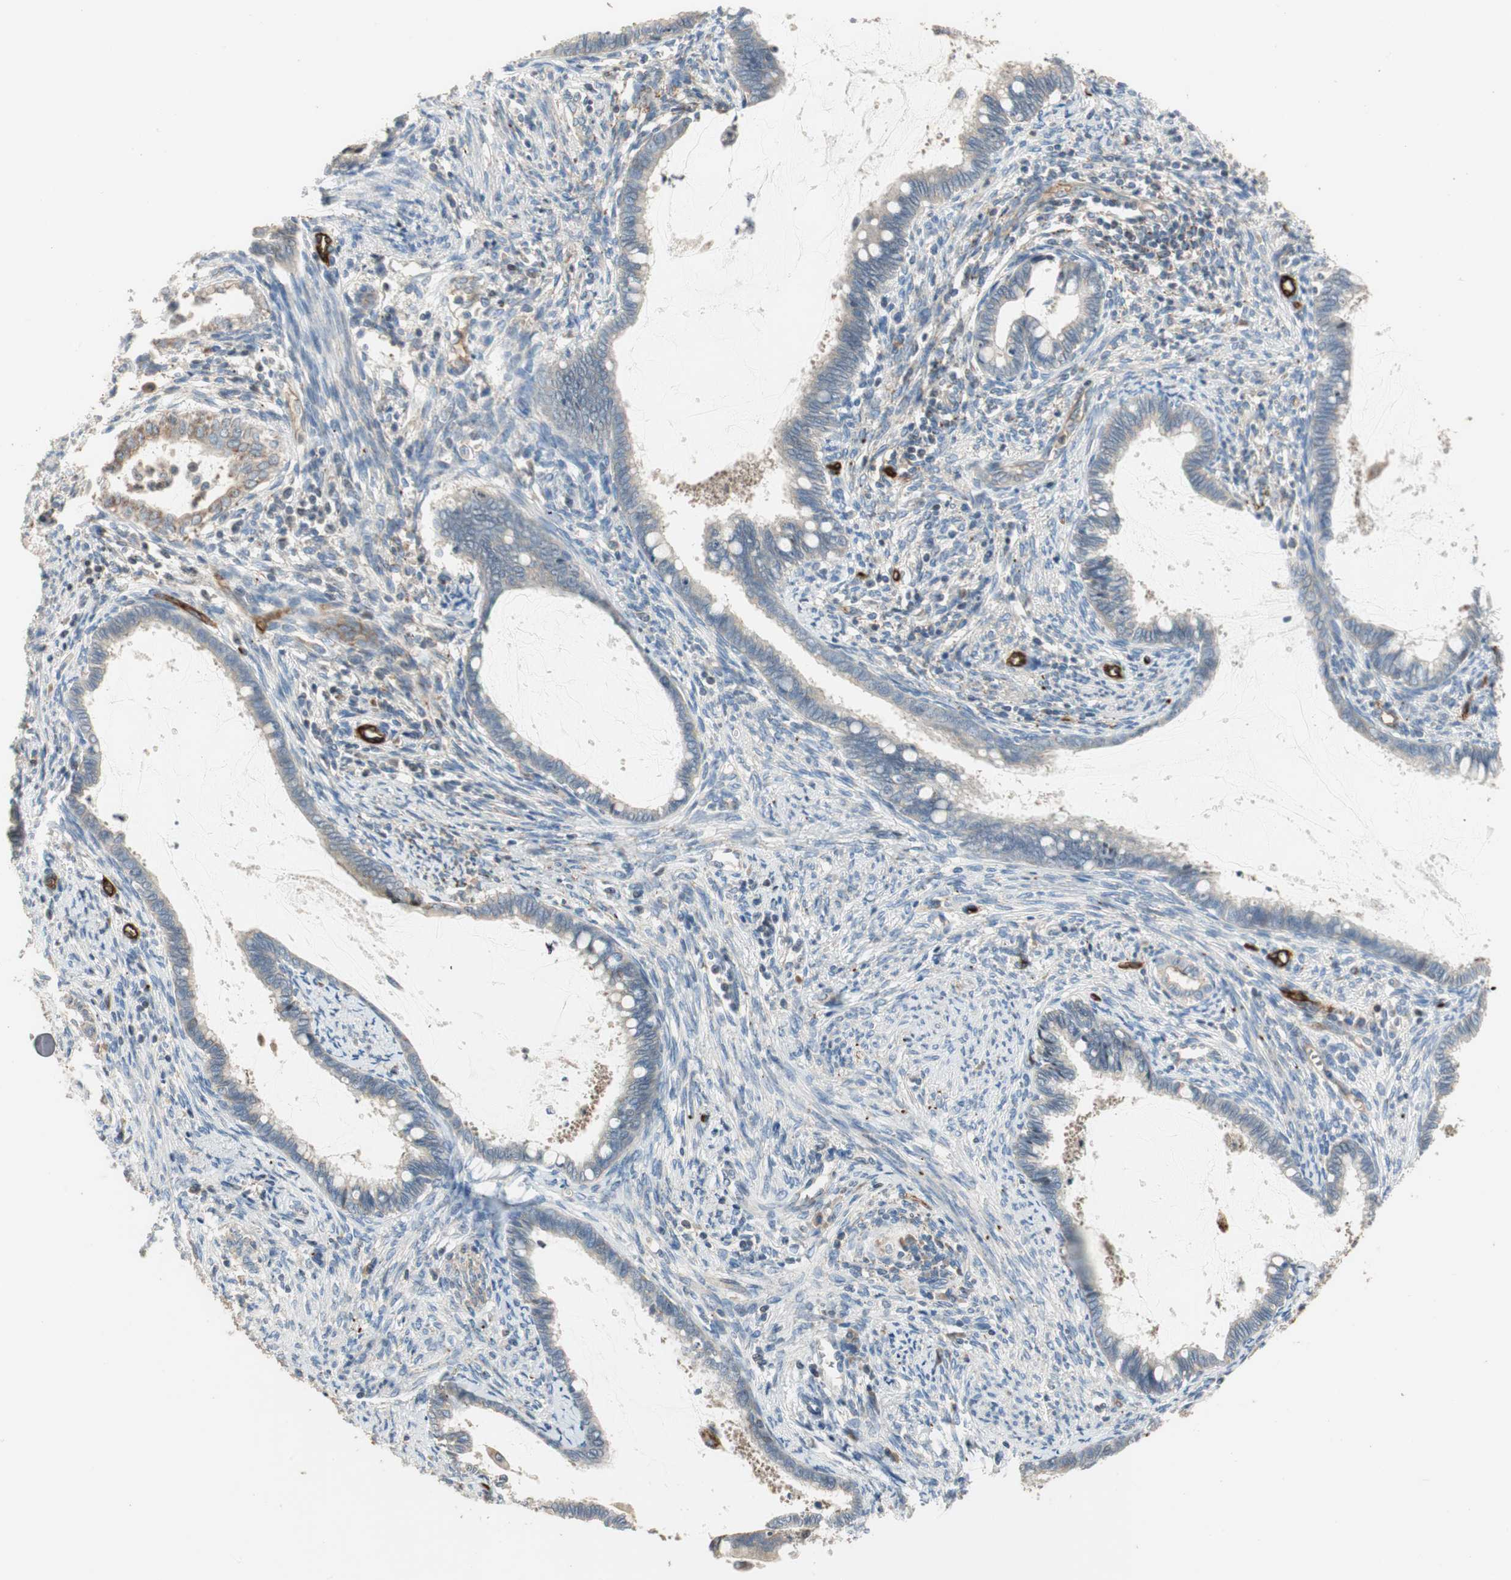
{"staining": {"intensity": "negative", "quantity": "none", "location": "none"}, "tissue": "cervical cancer", "cell_type": "Tumor cells", "image_type": "cancer", "snomed": [{"axis": "morphology", "description": "Adenocarcinoma, NOS"}, {"axis": "topography", "description": "Cervix"}], "caption": "An image of cervical adenocarcinoma stained for a protein shows no brown staining in tumor cells. The staining is performed using DAB (3,3'-diaminobenzidine) brown chromogen with nuclei counter-stained in using hematoxylin.", "gene": "ALPL", "patient": {"sex": "female", "age": 44}}